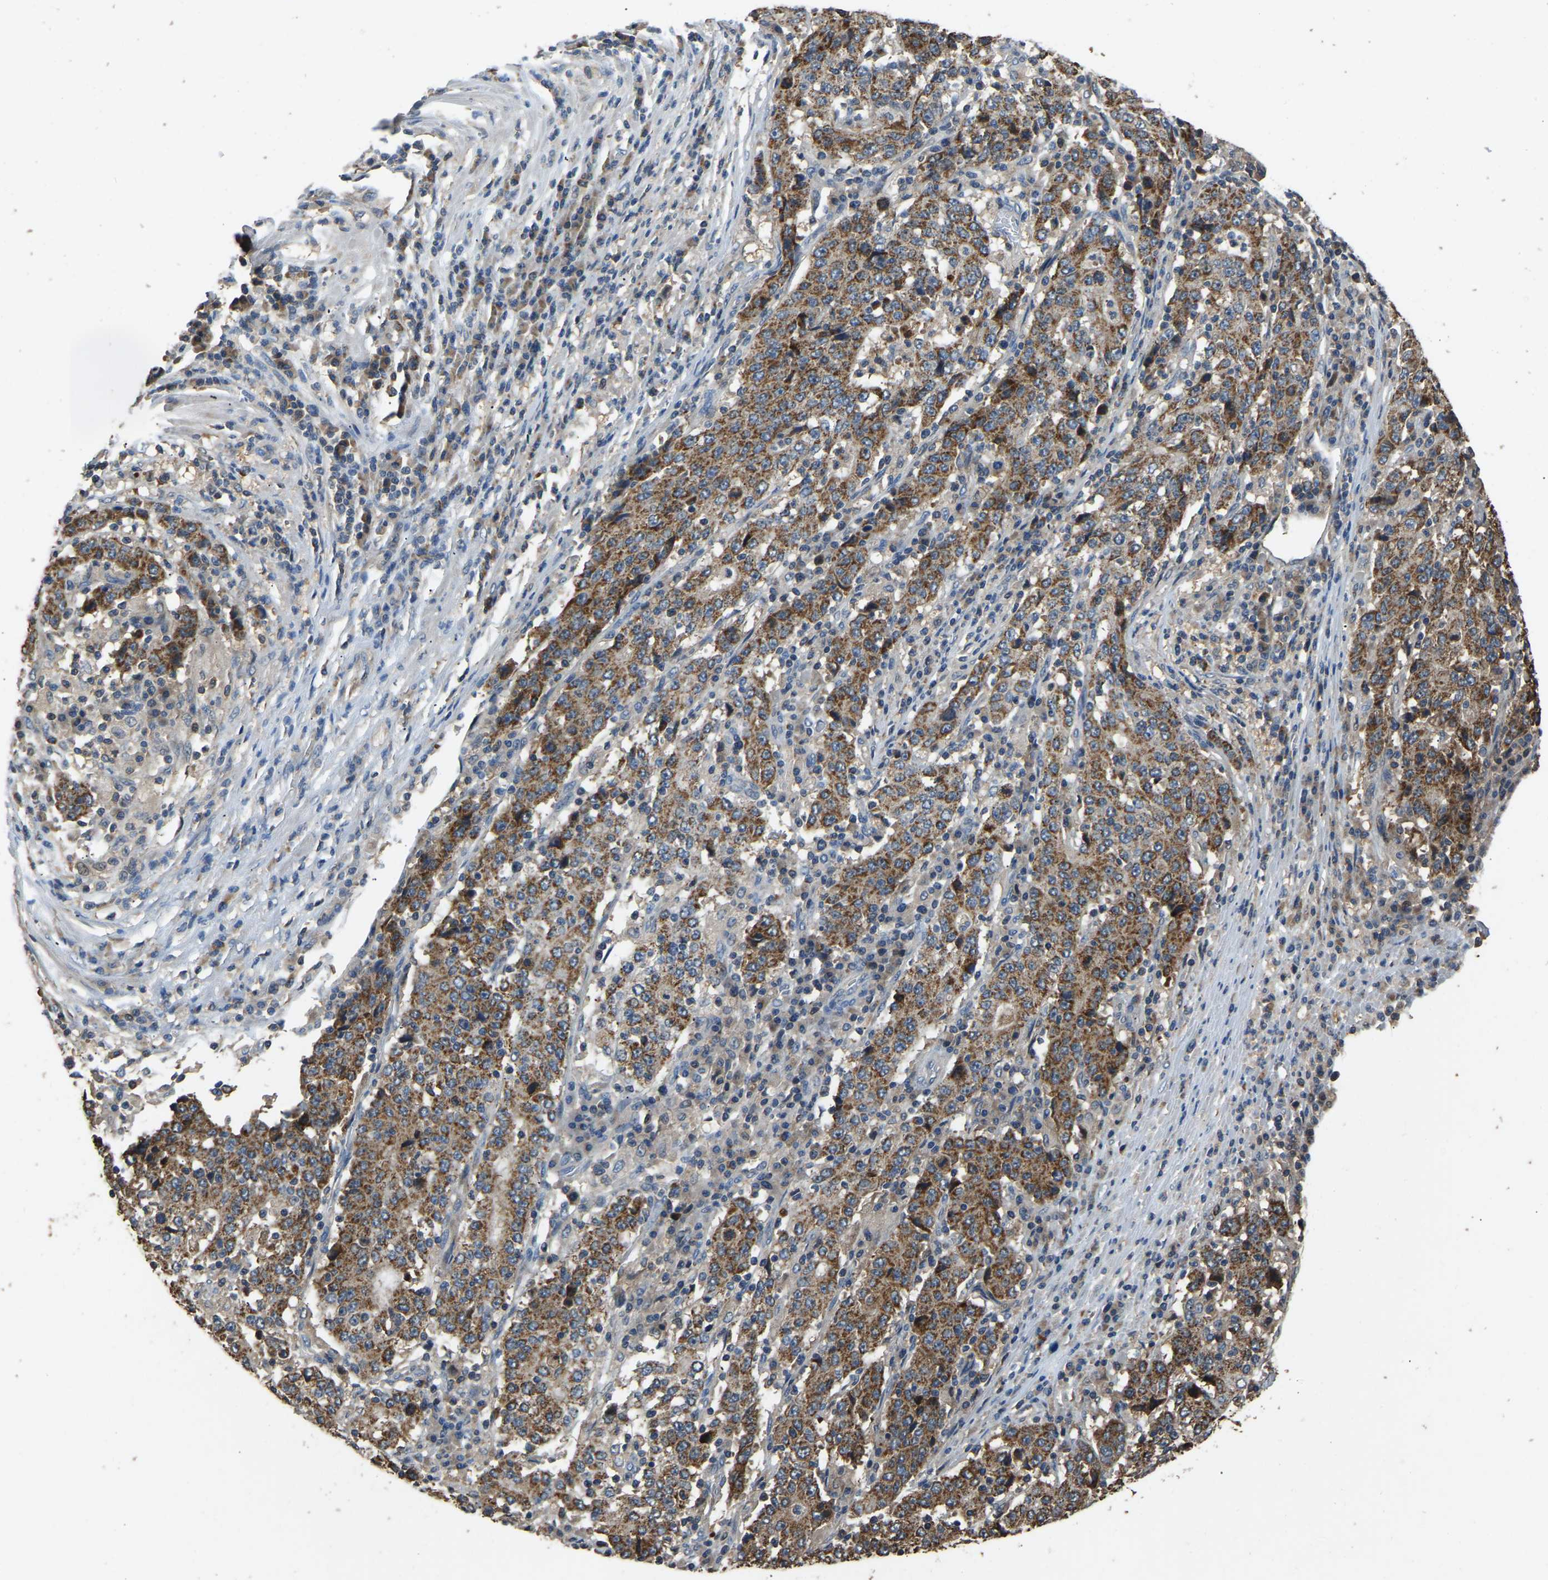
{"staining": {"intensity": "strong", "quantity": ">75%", "location": "cytoplasmic/membranous"}, "tissue": "stomach cancer", "cell_type": "Tumor cells", "image_type": "cancer", "snomed": [{"axis": "morphology", "description": "Adenocarcinoma, NOS"}, {"axis": "topography", "description": "Stomach"}], "caption": "The image displays staining of adenocarcinoma (stomach), revealing strong cytoplasmic/membranous protein expression (brown color) within tumor cells.", "gene": "TUFM", "patient": {"sex": "male", "age": 59}}